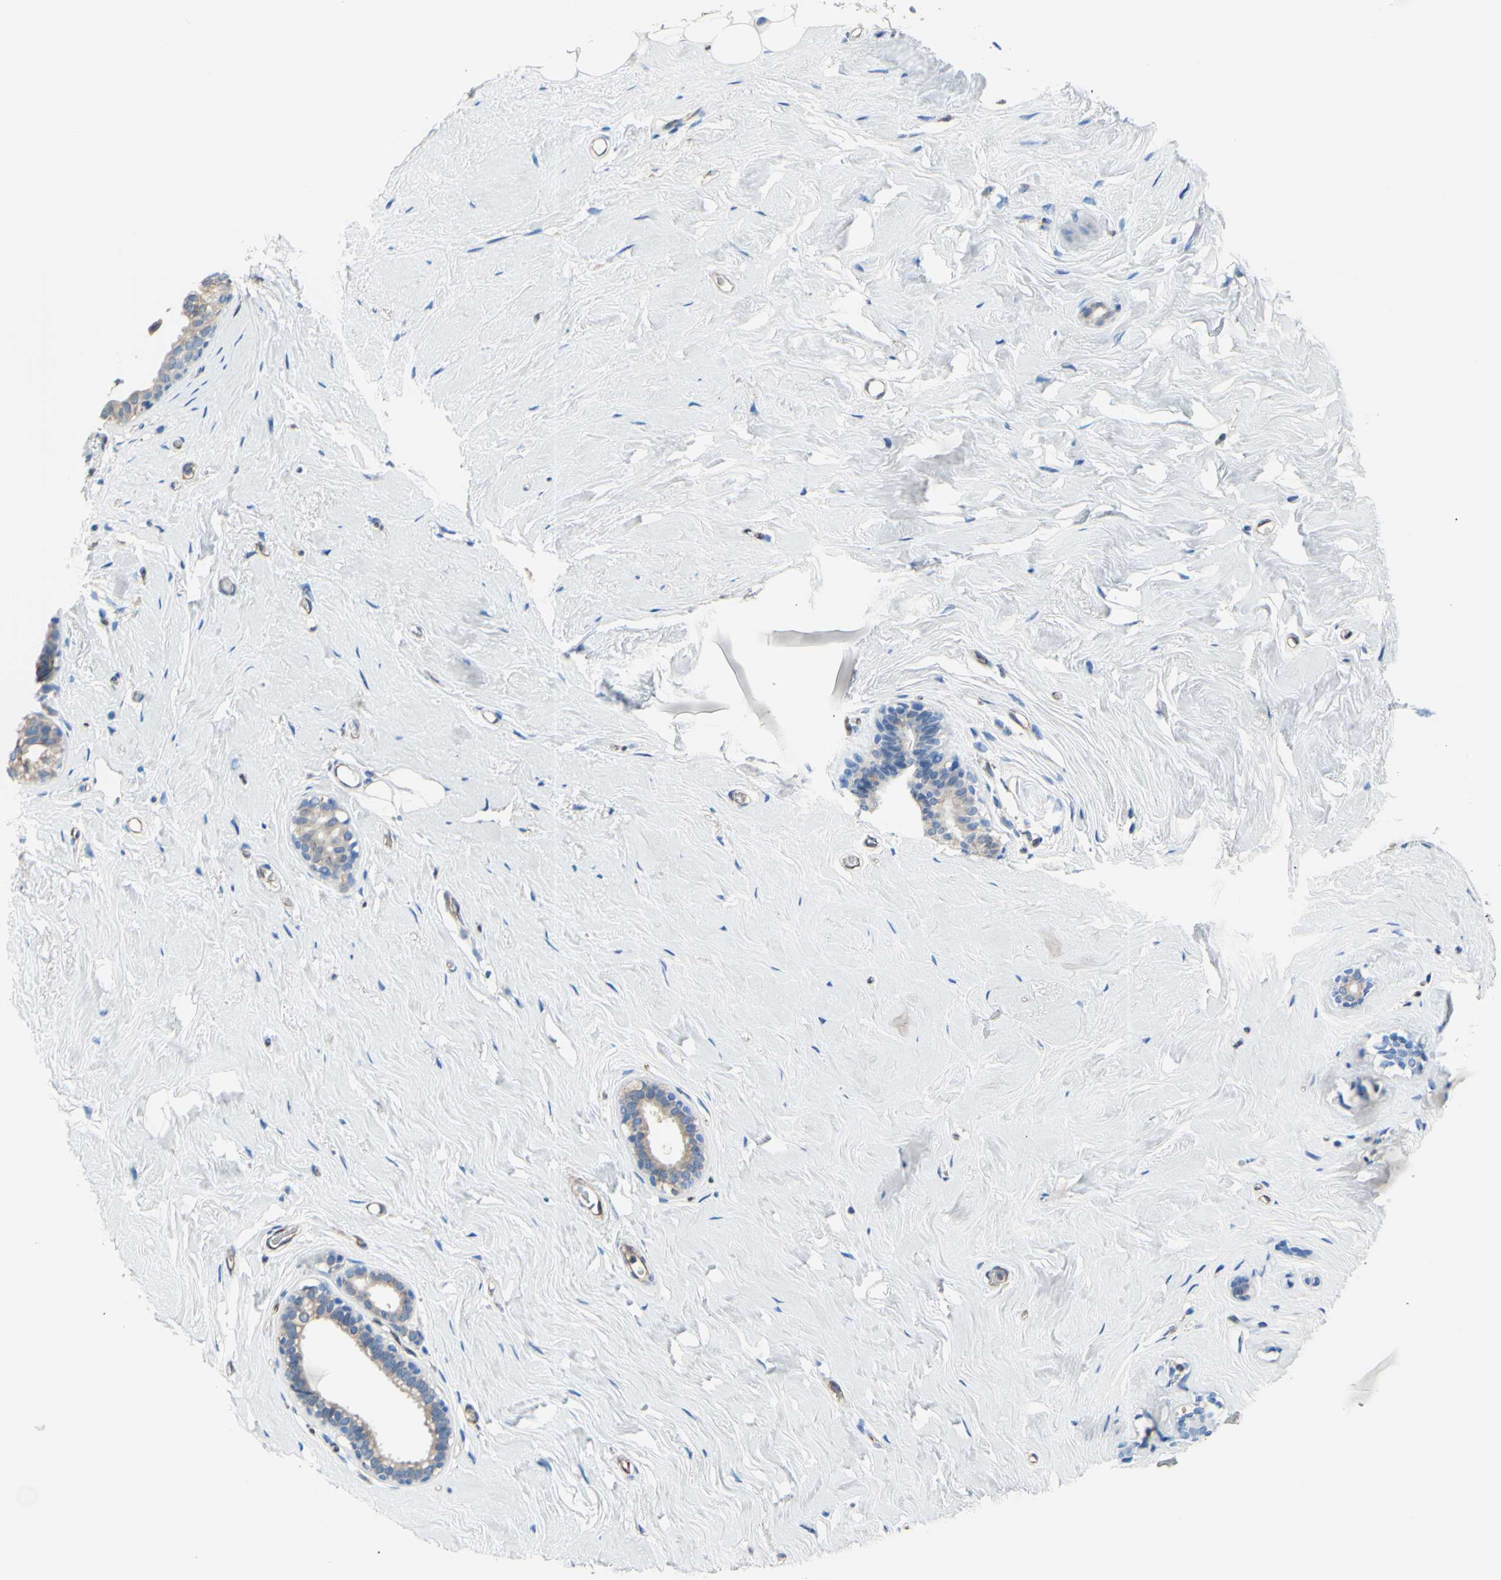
{"staining": {"intensity": "negative", "quantity": "none", "location": "none"}, "tissue": "breast", "cell_type": "Adipocytes", "image_type": "normal", "snomed": [{"axis": "morphology", "description": "Normal tissue, NOS"}, {"axis": "topography", "description": "Breast"}], "caption": "A high-resolution histopathology image shows IHC staining of normal breast, which reveals no significant expression in adipocytes.", "gene": "MGST2", "patient": {"sex": "female", "age": 75}}